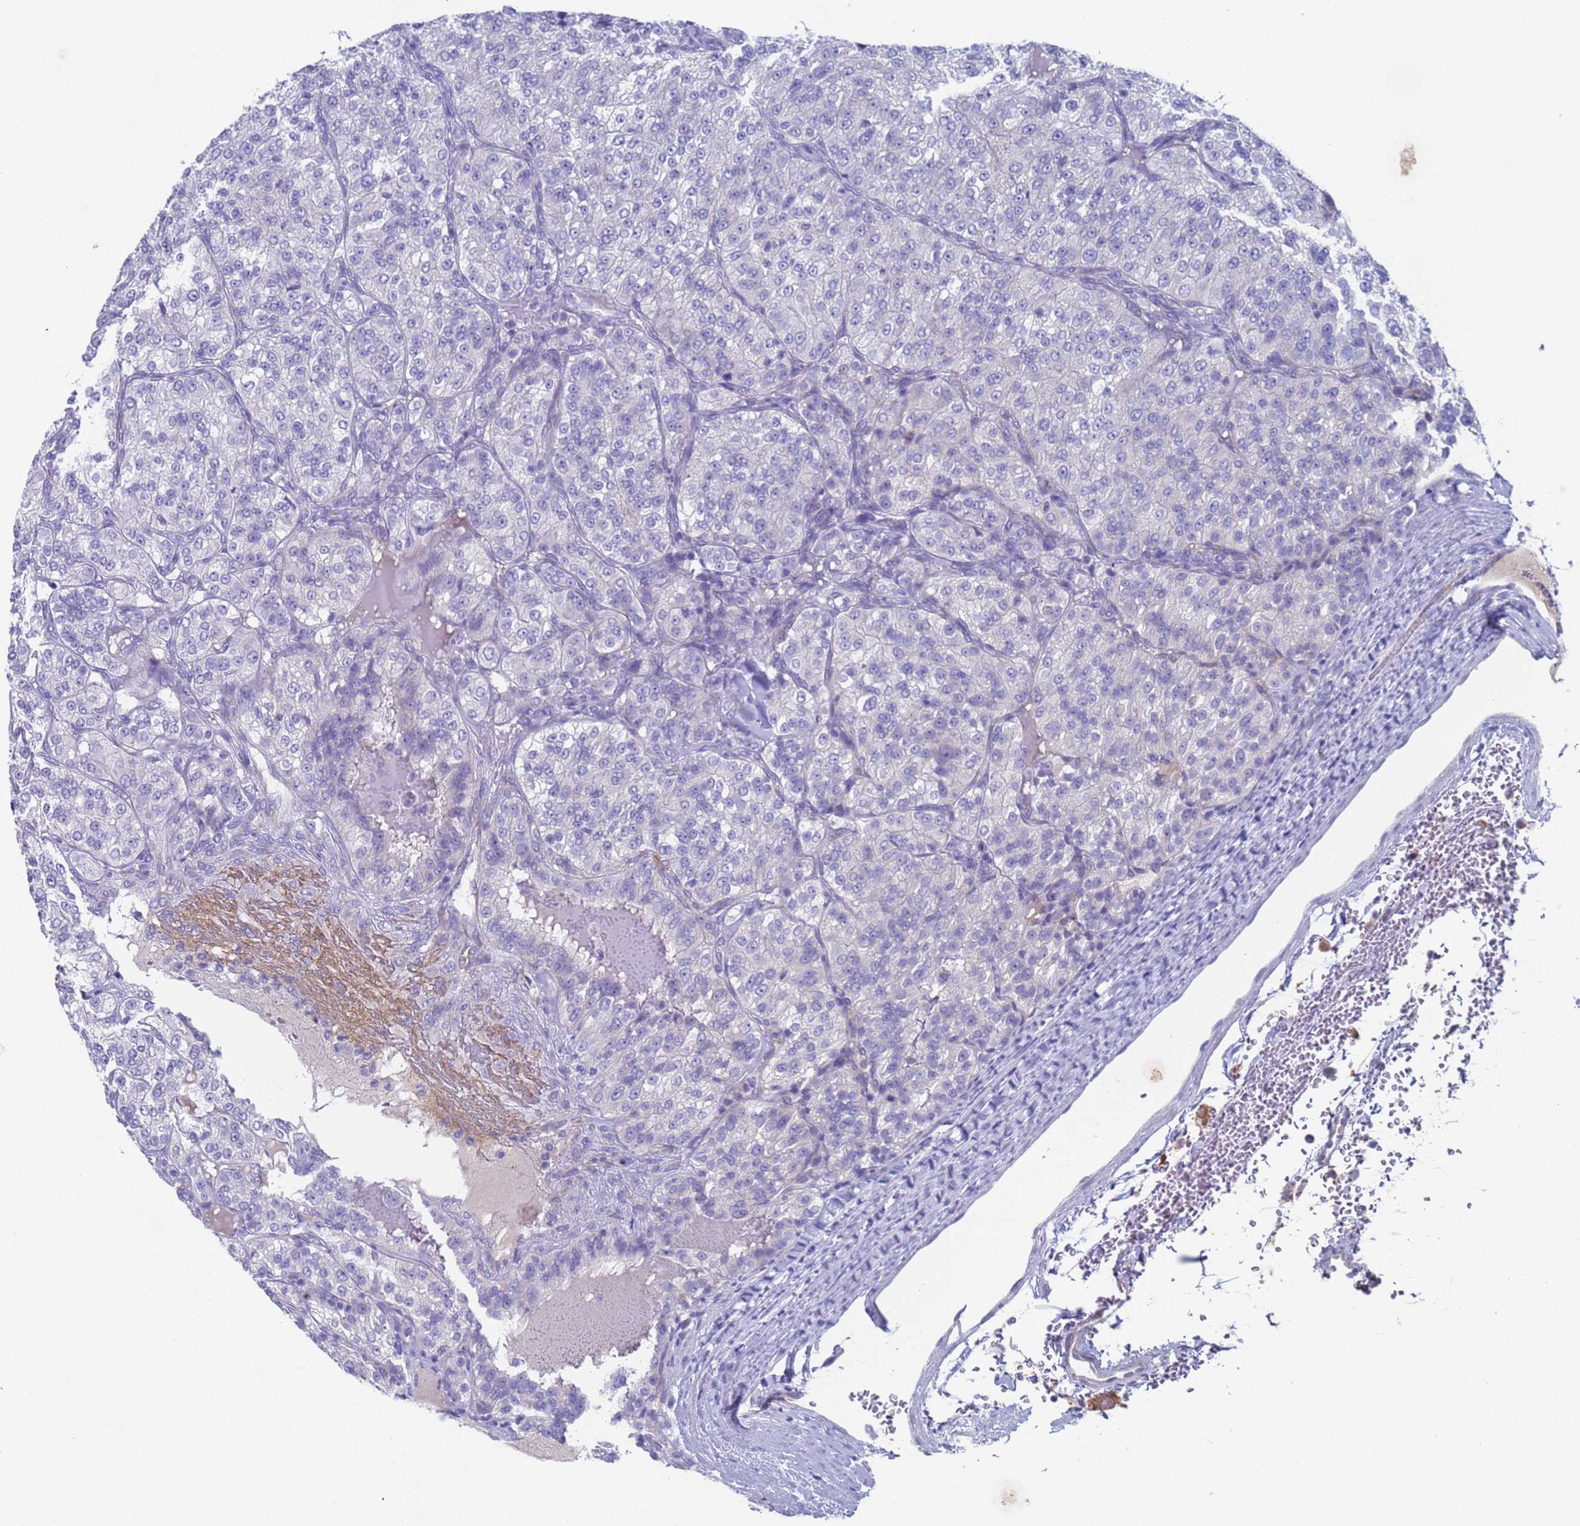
{"staining": {"intensity": "negative", "quantity": "none", "location": "none"}, "tissue": "renal cancer", "cell_type": "Tumor cells", "image_type": "cancer", "snomed": [{"axis": "morphology", "description": "Adenocarcinoma, NOS"}, {"axis": "topography", "description": "Kidney"}], "caption": "The photomicrograph shows no staining of tumor cells in adenocarcinoma (renal).", "gene": "PET117", "patient": {"sex": "female", "age": 63}}